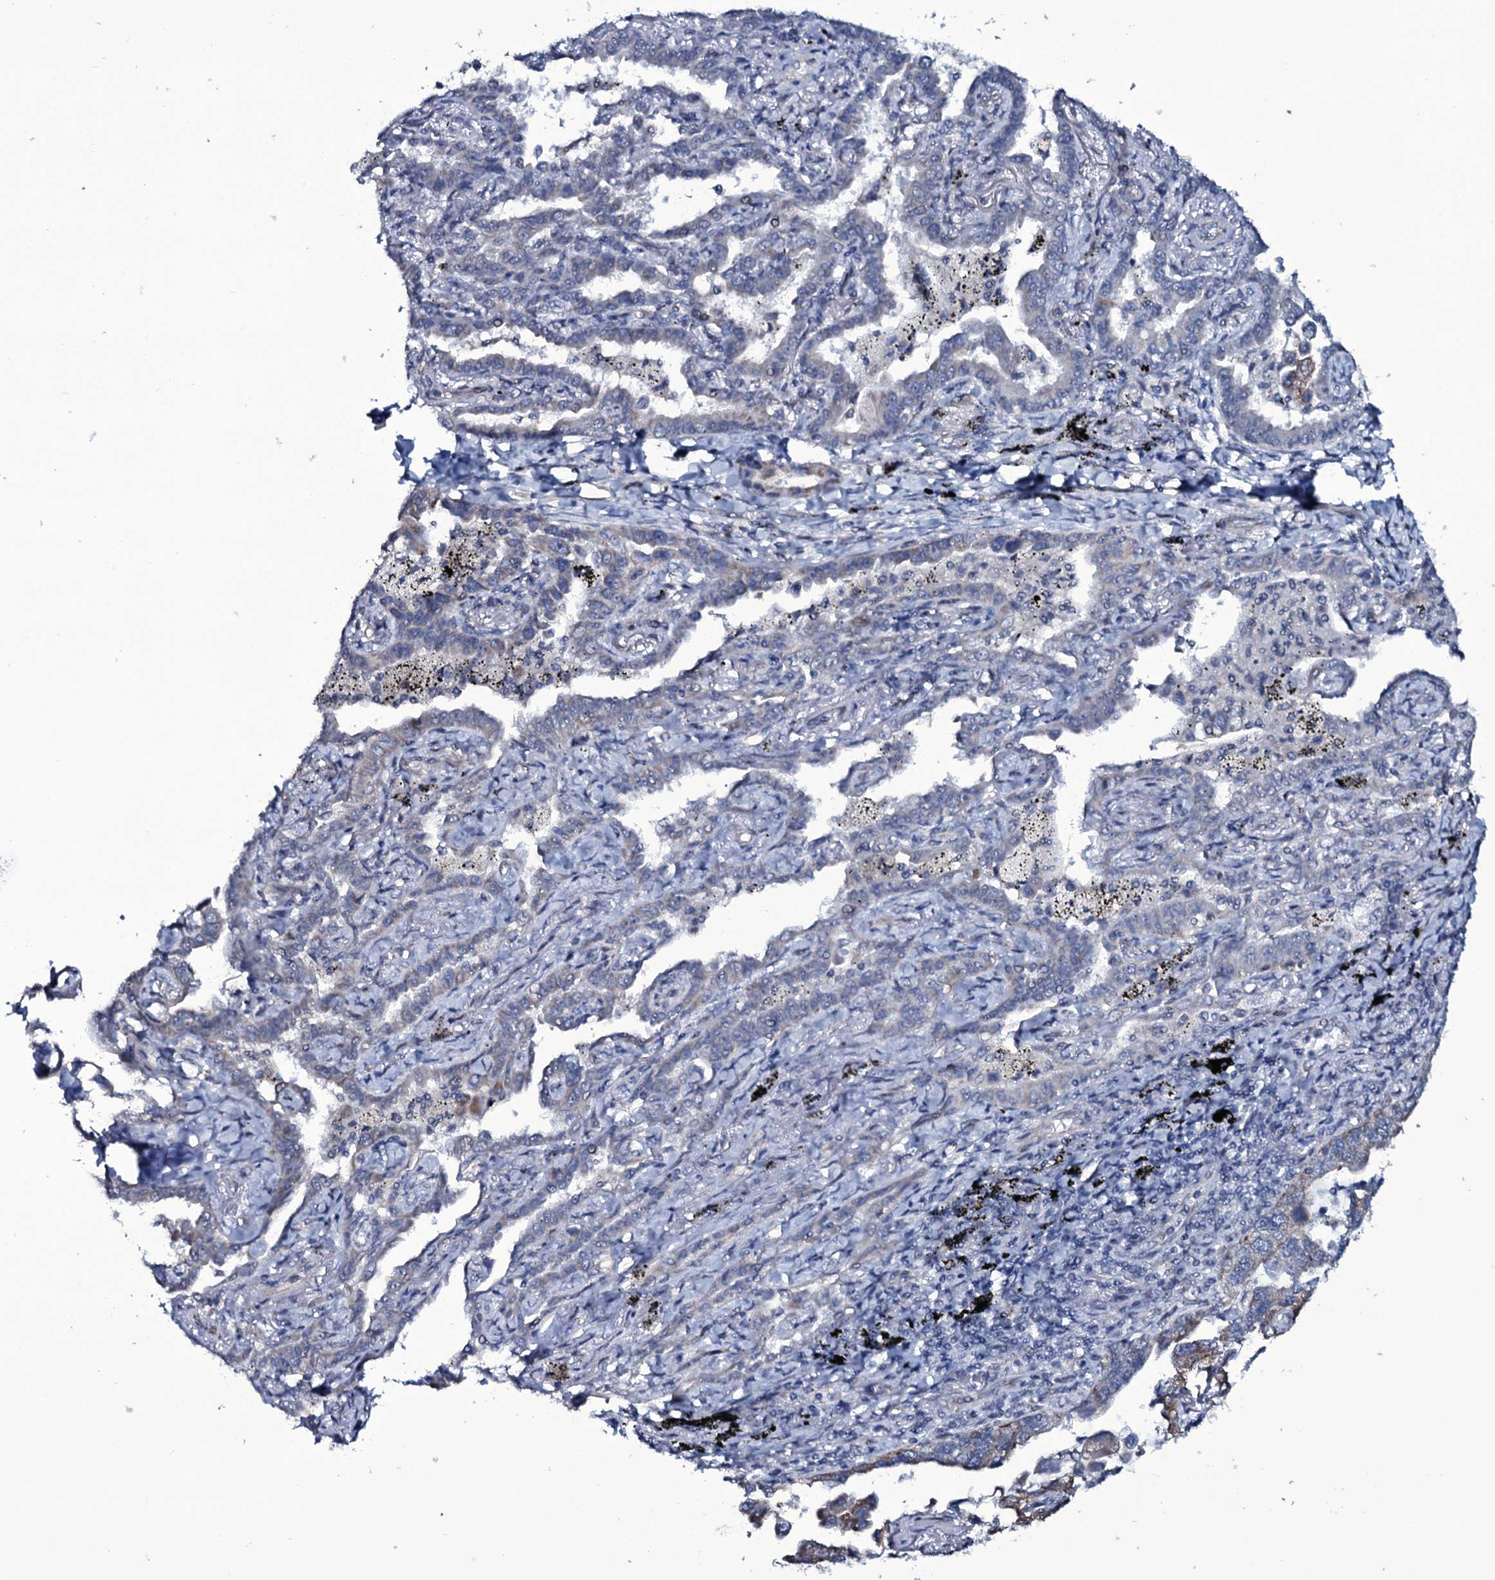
{"staining": {"intensity": "negative", "quantity": "none", "location": "none"}, "tissue": "lung cancer", "cell_type": "Tumor cells", "image_type": "cancer", "snomed": [{"axis": "morphology", "description": "Adenocarcinoma, NOS"}, {"axis": "topography", "description": "Lung"}], "caption": "The histopathology image exhibits no staining of tumor cells in lung cancer.", "gene": "WIPF3", "patient": {"sex": "male", "age": 67}}